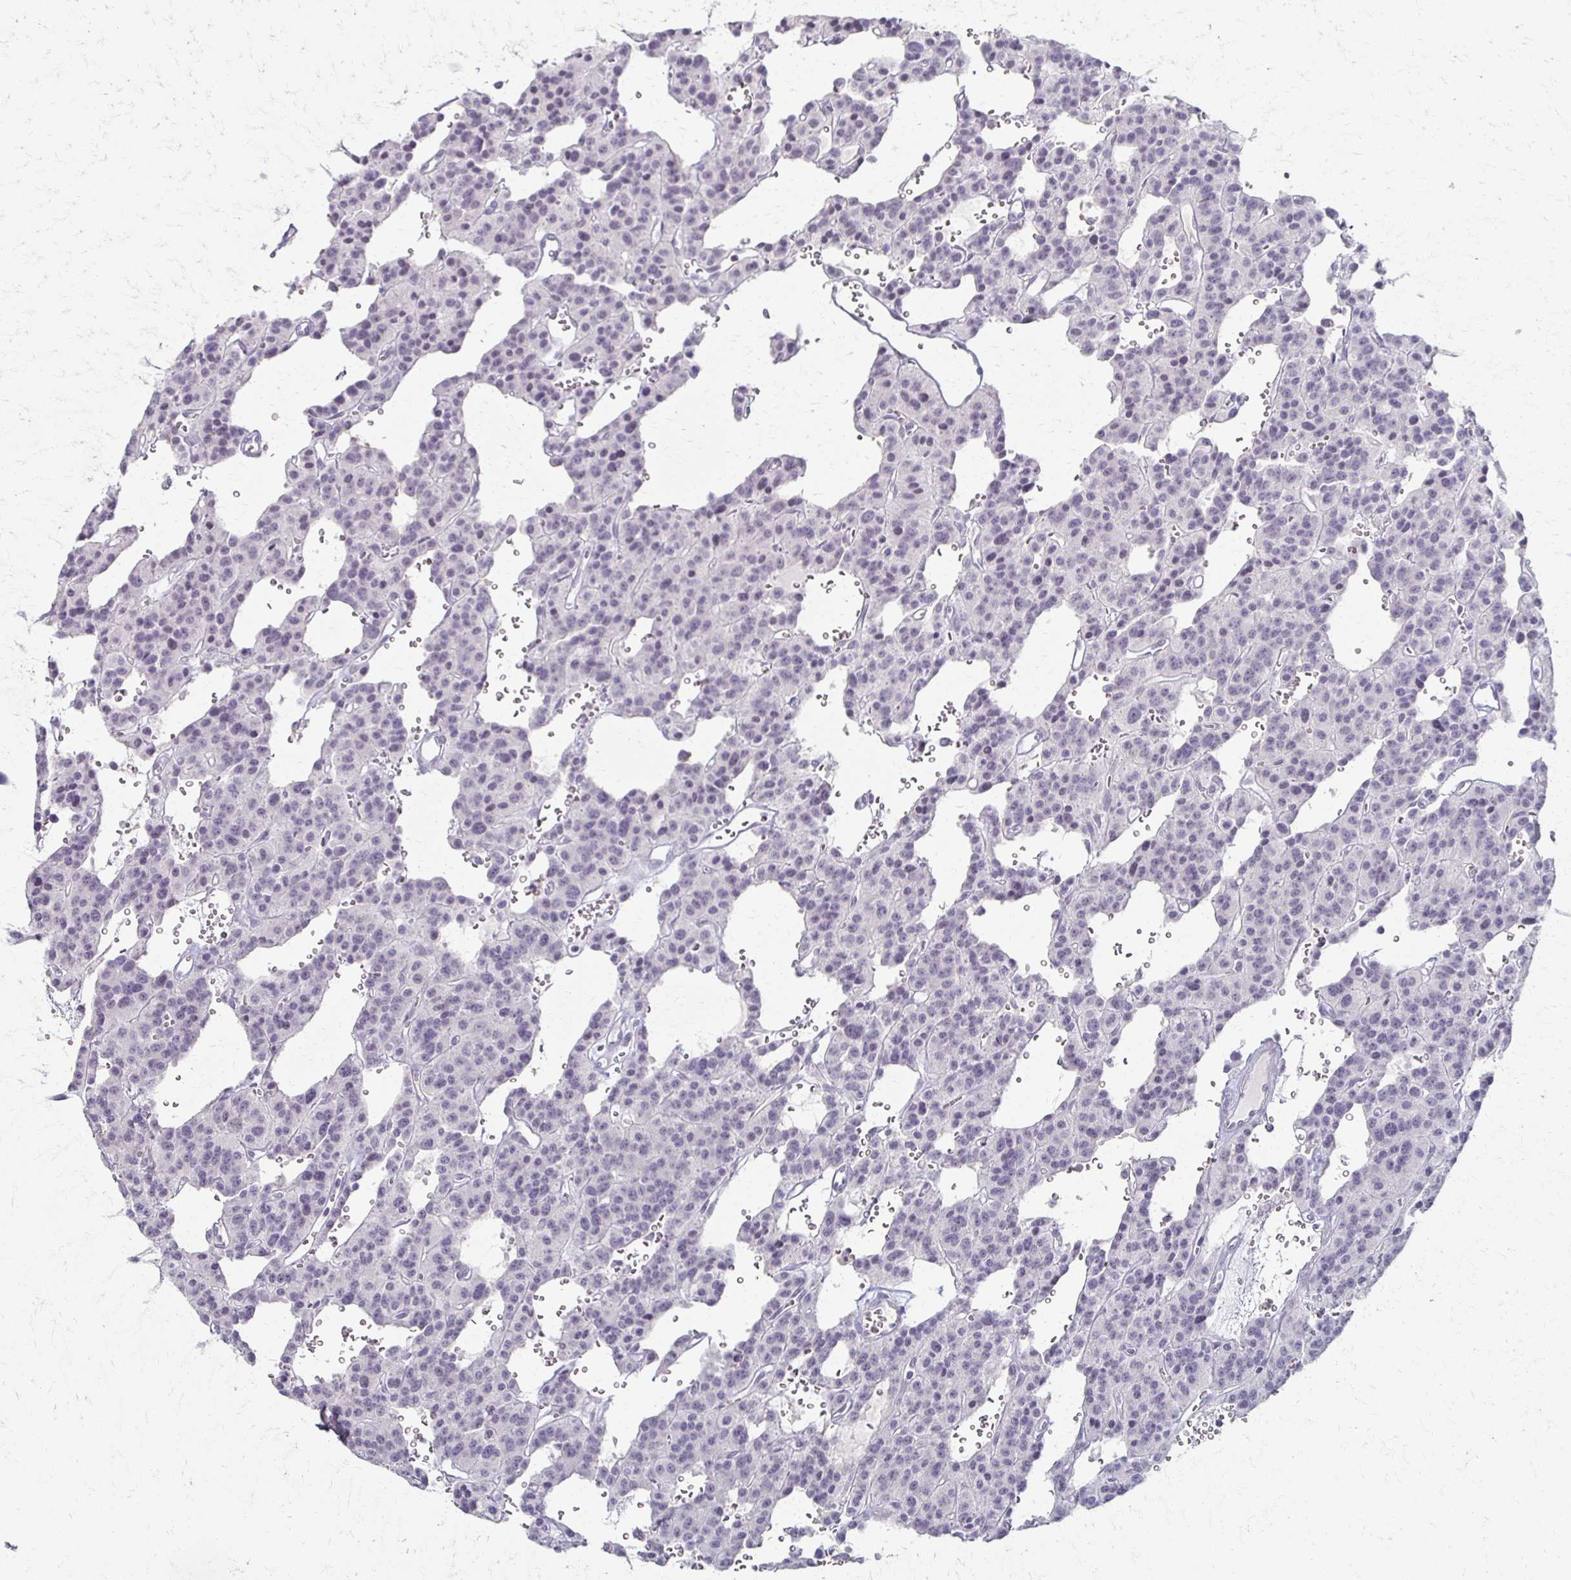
{"staining": {"intensity": "negative", "quantity": "none", "location": "none"}, "tissue": "carcinoid", "cell_type": "Tumor cells", "image_type": "cancer", "snomed": [{"axis": "morphology", "description": "Carcinoid, malignant, NOS"}, {"axis": "topography", "description": "Lung"}], "caption": "The histopathology image demonstrates no staining of tumor cells in carcinoid.", "gene": "FOXO4", "patient": {"sex": "female", "age": 71}}